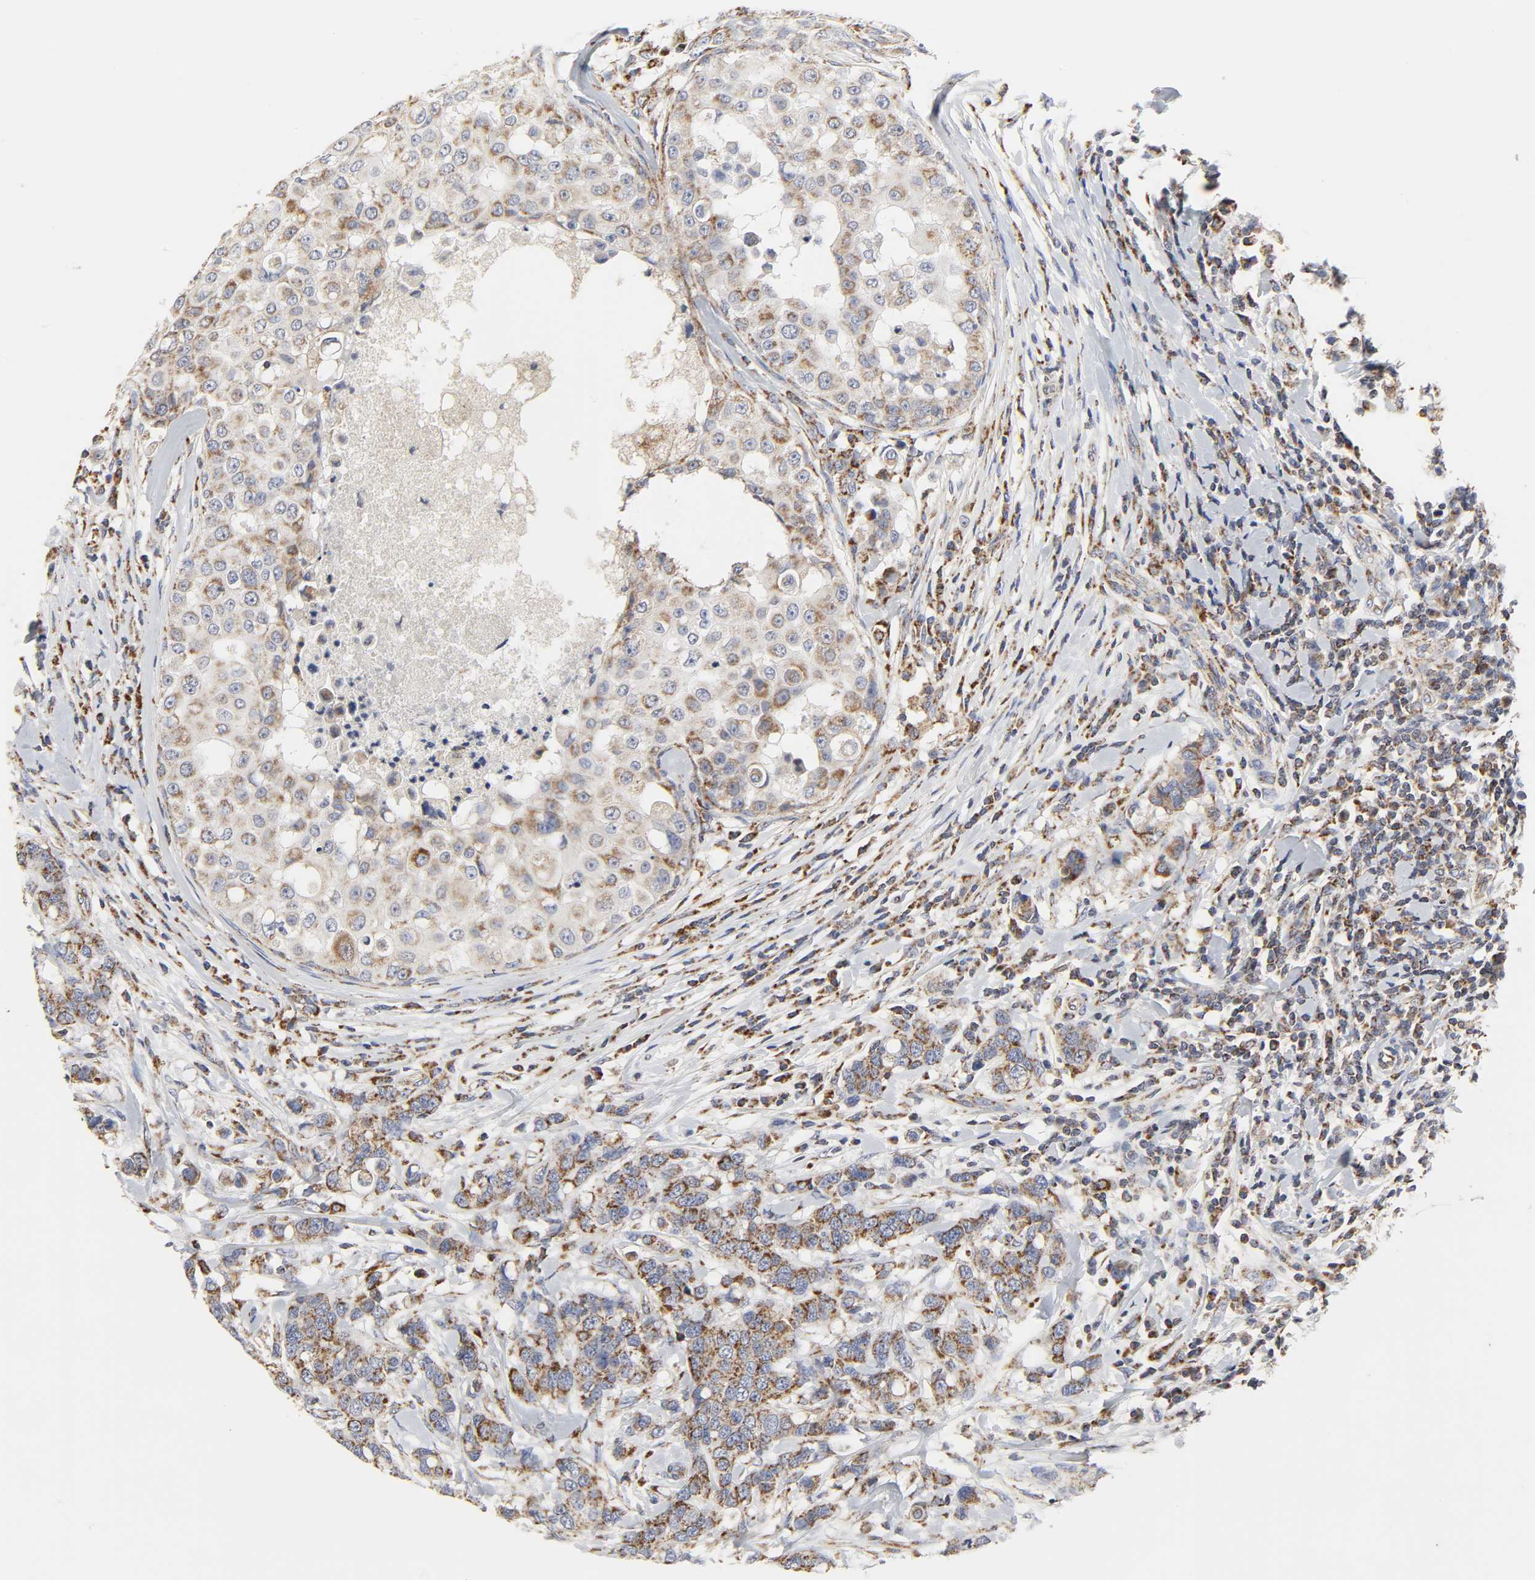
{"staining": {"intensity": "moderate", "quantity": ">75%", "location": "cytoplasmic/membranous"}, "tissue": "breast cancer", "cell_type": "Tumor cells", "image_type": "cancer", "snomed": [{"axis": "morphology", "description": "Duct carcinoma"}, {"axis": "topography", "description": "Breast"}], "caption": "Brown immunohistochemical staining in breast cancer (intraductal carcinoma) reveals moderate cytoplasmic/membranous staining in approximately >75% of tumor cells.", "gene": "COX6B1", "patient": {"sex": "female", "age": 27}}